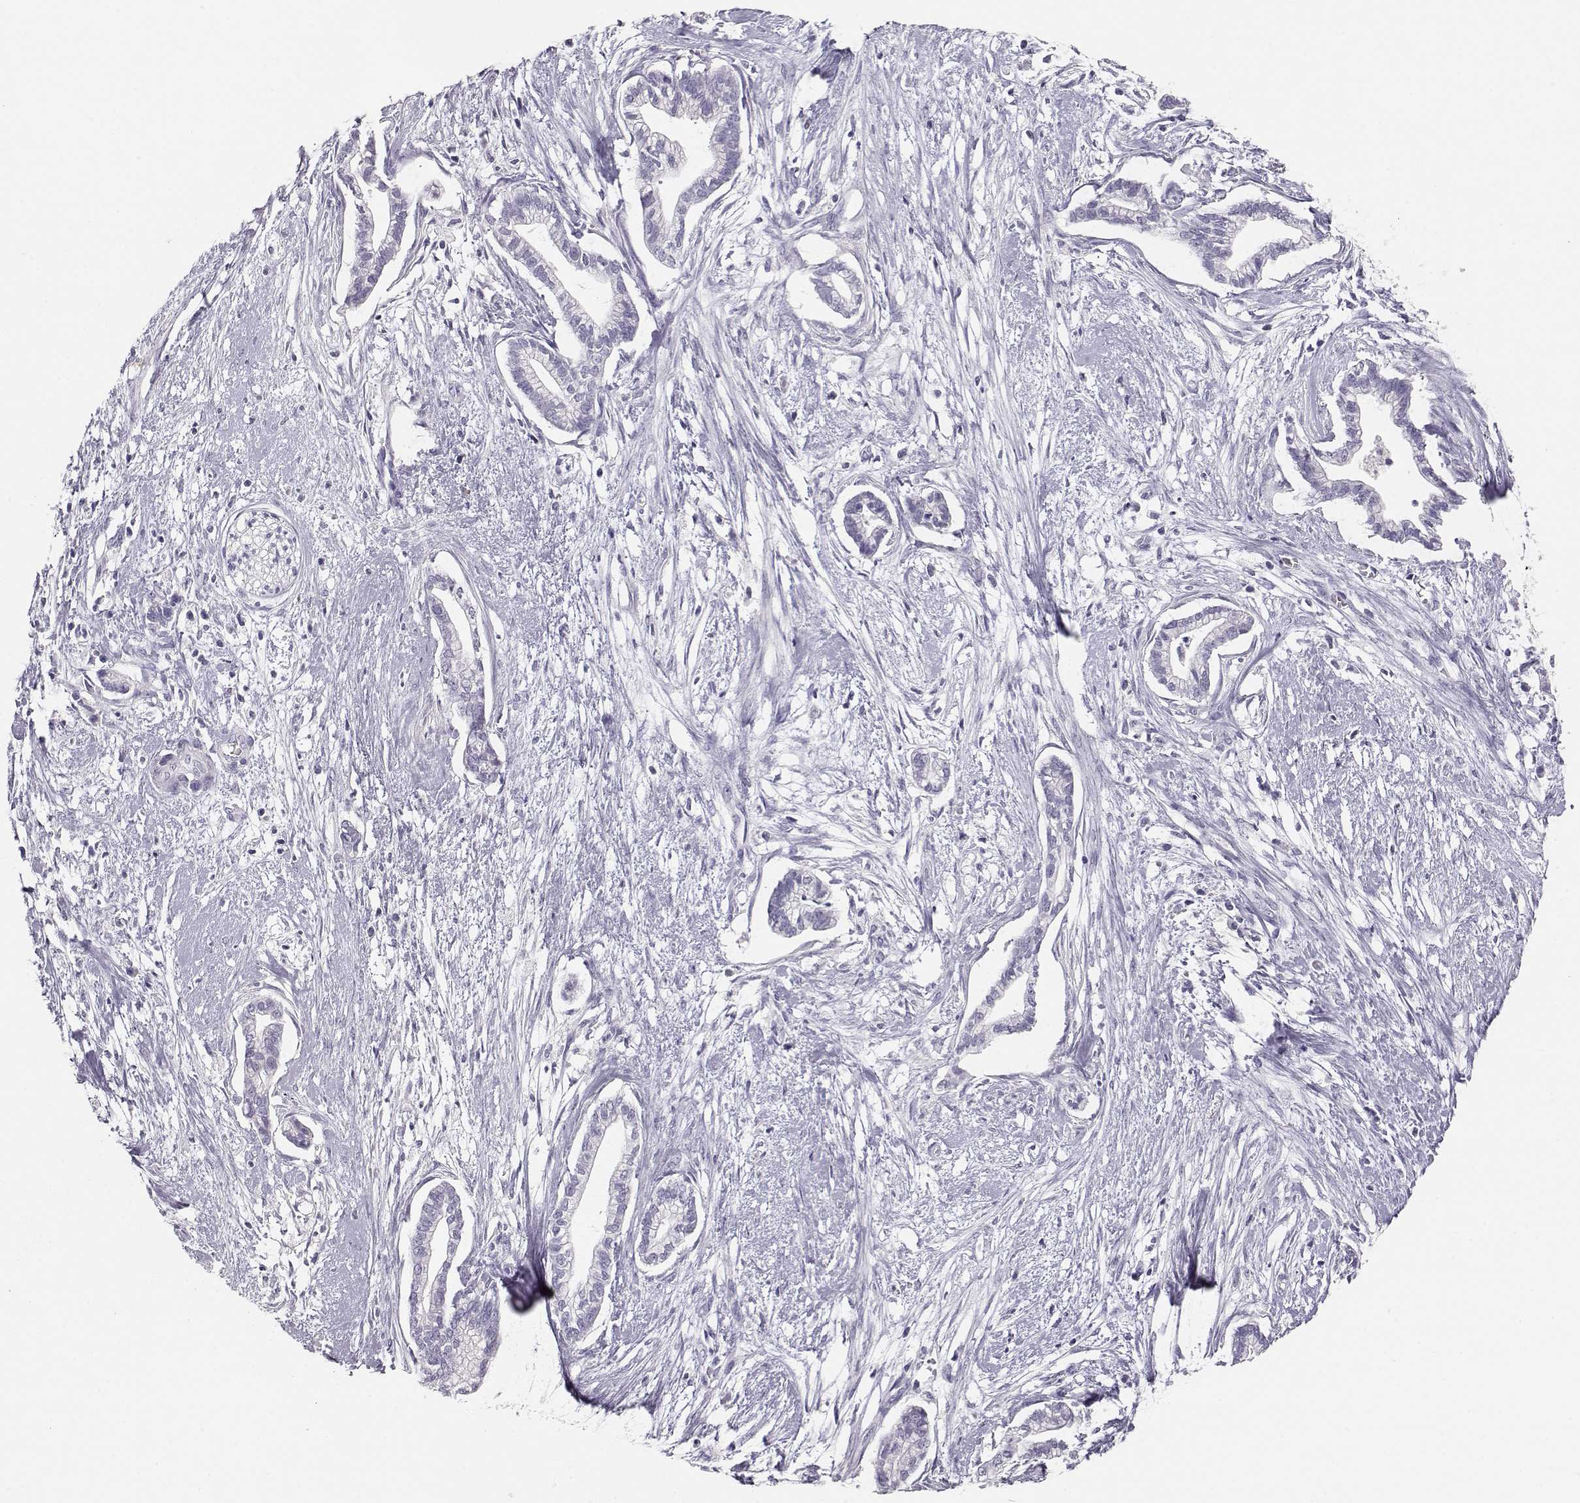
{"staining": {"intensity": "negative", "quantity": "none", "location": "none"}, "tissue": "cervical cancer", "cell_type": "Tumor cells", "image_type": "cancer", "snomed": [{"axis": "morphology", "description": "Adenocarcinoma, NOS"}, {"axis": "topography", "description": "Cervix"}], "caption": "Micrograph shows no protein staining in tumor cells of adenocarcinoma (cervical) tissue.", "gene": "LEPR", "patient": {"sex": "female", "age": 62}}